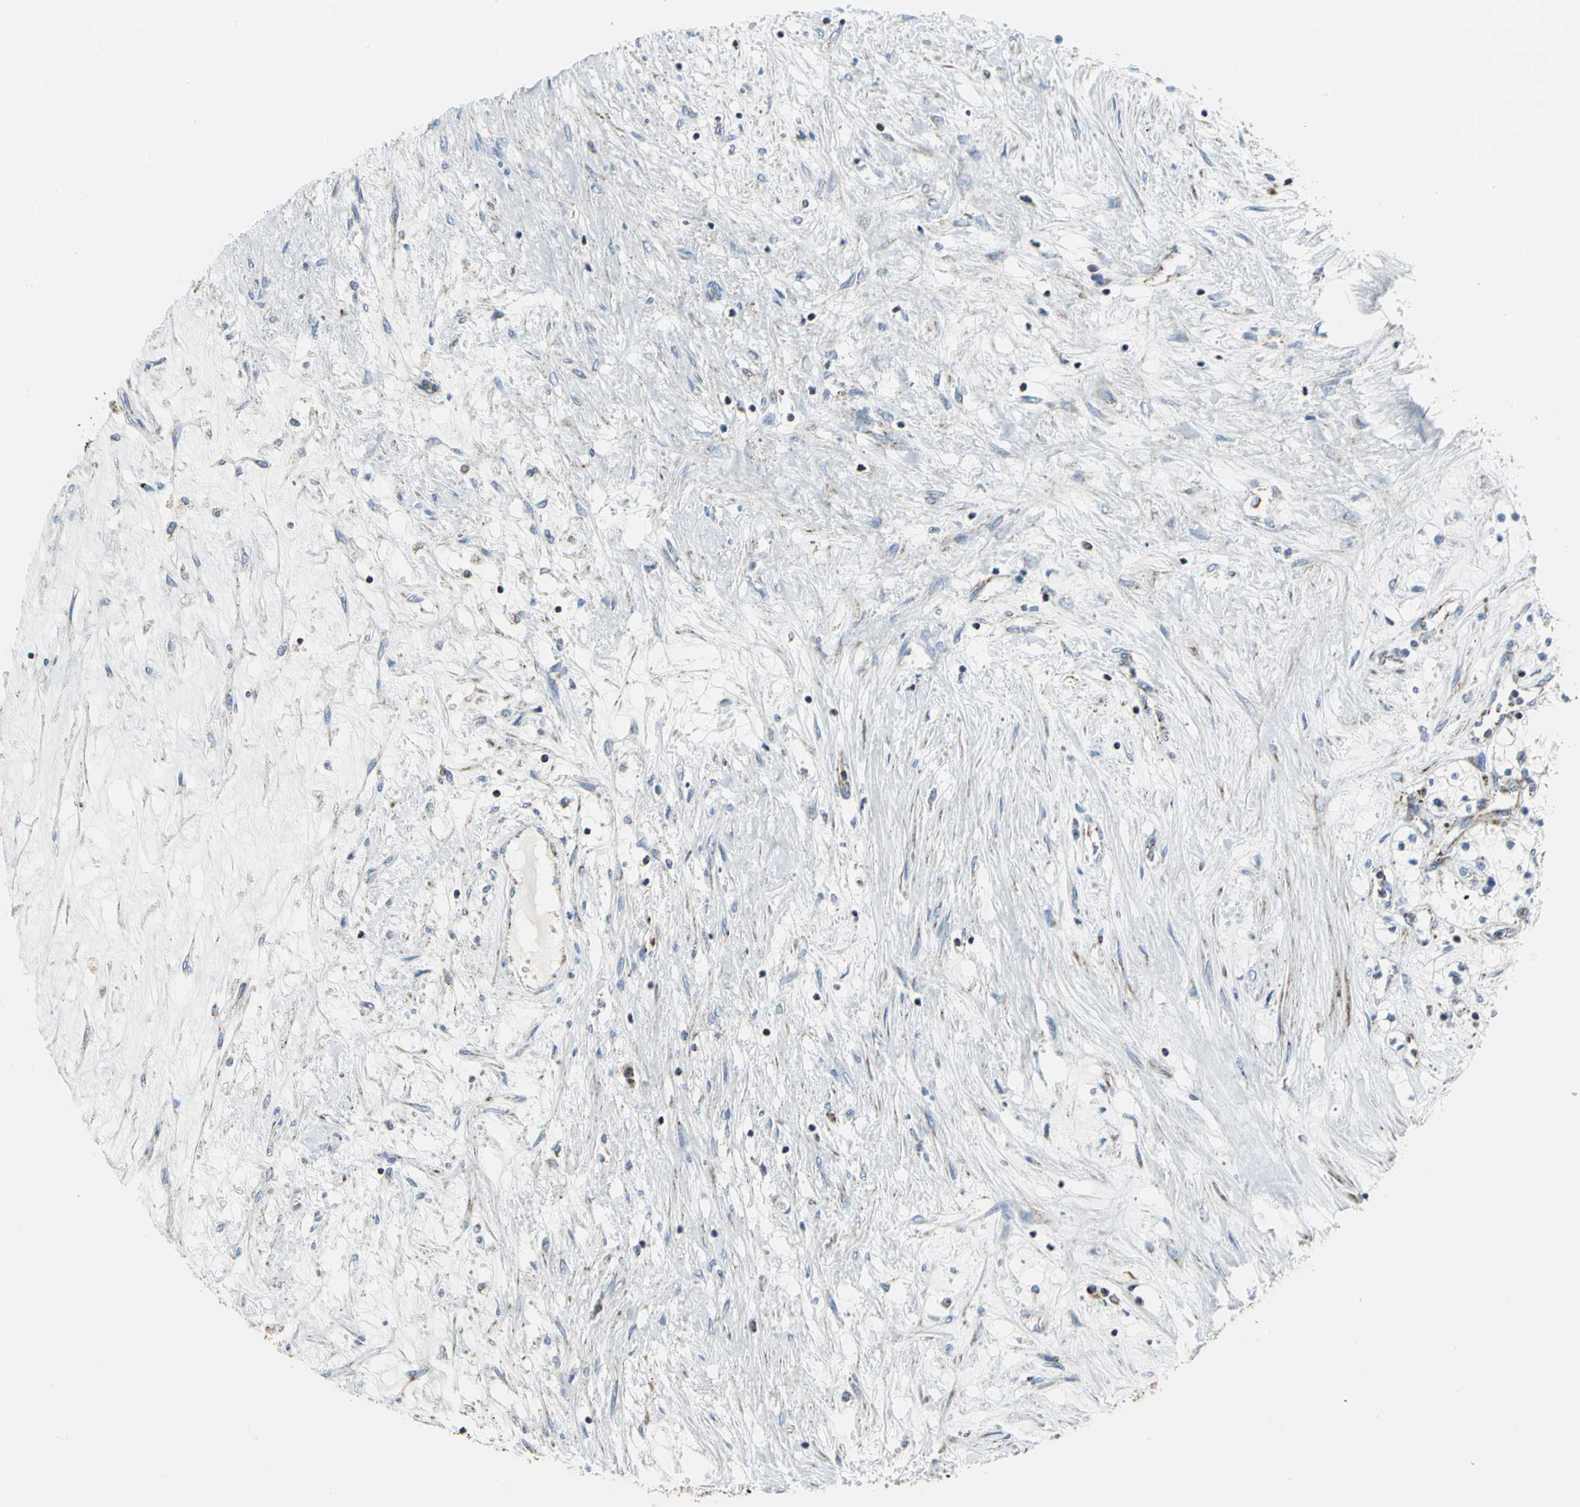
{"staining": {"intensity": "negative", "quantity": "none", "location": "none"}, "tissue": "renal cancer", "cell_type": "Tumor cells", "image_type": "cancer", "snomed": [{"axis": "morphology", "description": "Adenocarcinoma, NOS"}, {"axis": "topography", "description": "Kidney"}], "caption": "IHC photomicrograph of renal adenocarcinoma stained for a protein (brown), which demonstrates no positivity in tumor cells.", "gene": "NTRK1", "patient": {"sex": "male", "age": 68}}